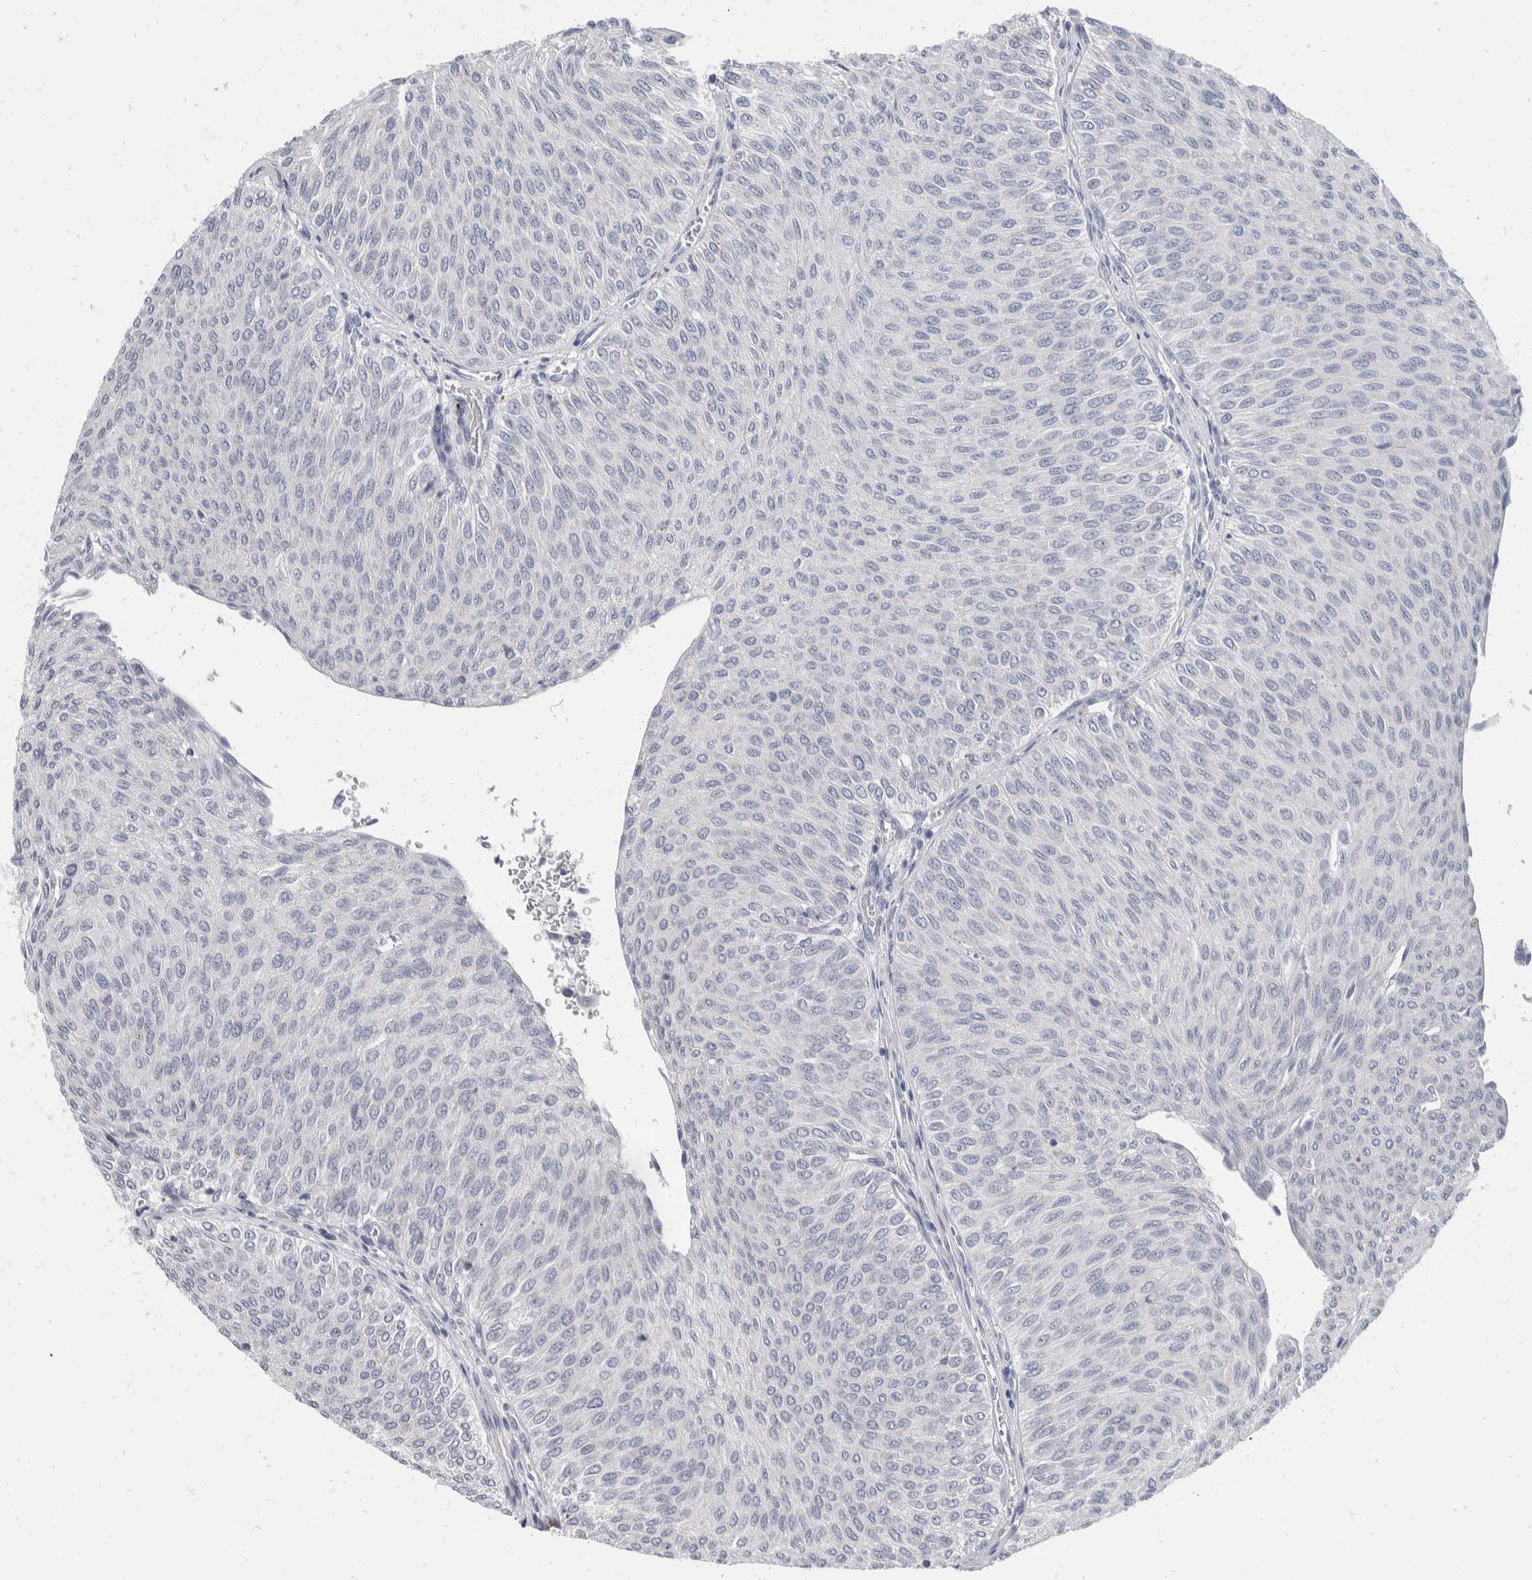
{"staining": {"intensity": "negative", "quantity": "none", "location": "none"}, "tissue": "urothelial cancer", "cell_type": "Tumor cells", "image_type": "cancer", "snomed": [{"axis": "morphology", "description": "Urothelial carcinoma, Low grade"}, {"axis": "topography", "description": "Urinary bladder"}], "caption": "The micrograph displays no staining of tumor cells in low-grade urothelial carcinoma.", "gene": "CATSPERD", "patient": {"sex": "male", "age": 78}}